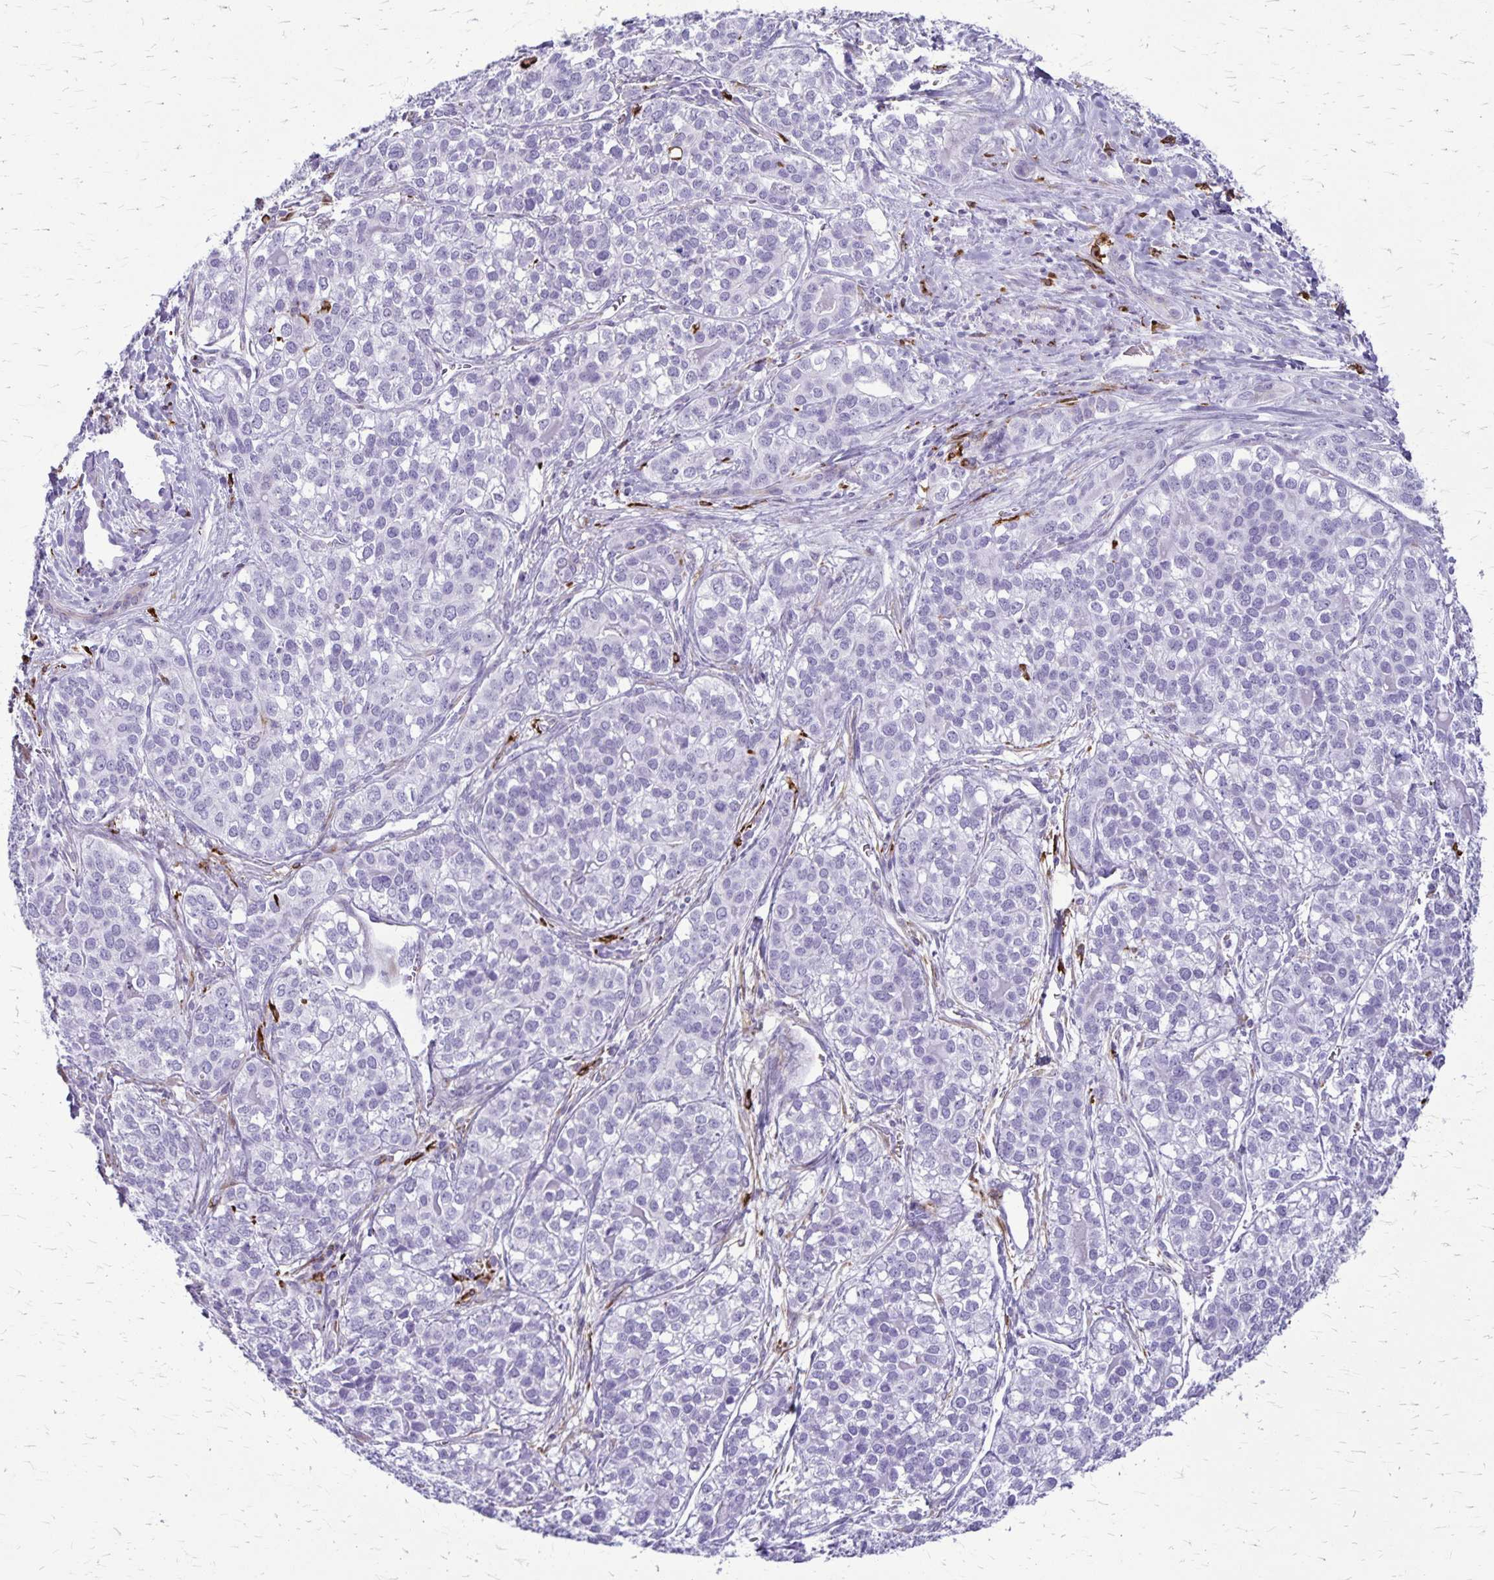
{"staining": {"intensity": "negative", "quantity": "none", "location": "none"}, "tissue": "liver cancer", "cell_type": "Tumor cells", "image_type": "cancer", "snomed": [{"axis": "morphology", "description": "Cholangiocarcinoma"}, {"axis": "topography", "description": "Liver"}], "caption": "Immunohistochemical staining of human cholangiocarcinoma (liver) shows no significant staining in tumor cells.", "gene": "RTN1", "patient": {"sex": "male", "age": 56}}